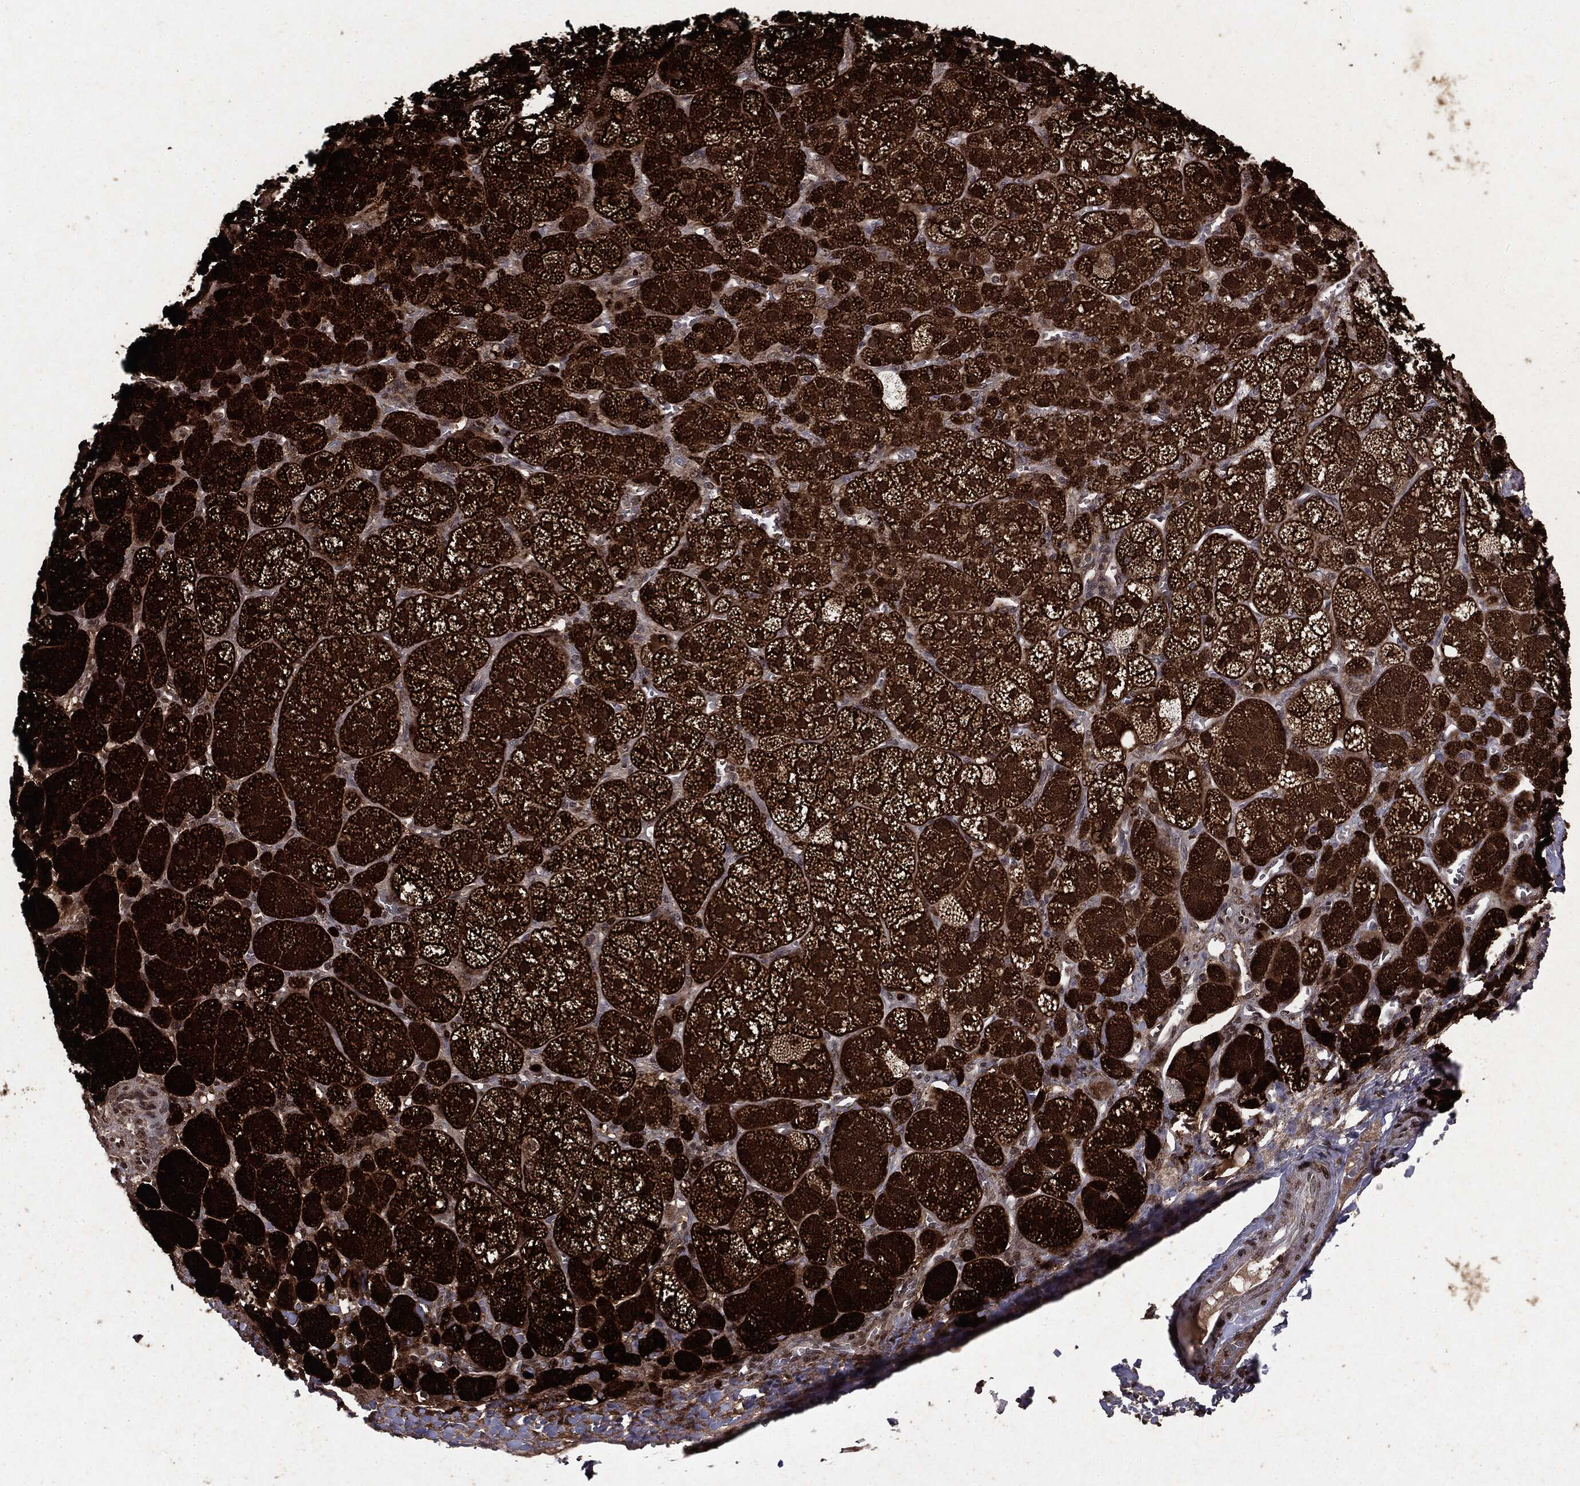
{"staining": {"intensity": "strong", "quantity": ">75%", "location": "cytoplasmic/membranous,nuclear"}, "tissue": "adrenal gland", "cell_type": "Glandular cells", "image_type": "normal", "snomed": [{"axis": "morphology", "description": "Normal tissue, NOS"}, {"axis": "topography", "description": "Adrenal gland"}], "caption": "Immunohistochemical staining of normal adrenal gland exhibits high levels of strong cytoplasmic/membranous,nuclear expression in approximately >75% of glandular cells.", "gene": "PEBP1", "patient": {"sex": "female", "age": 60}}